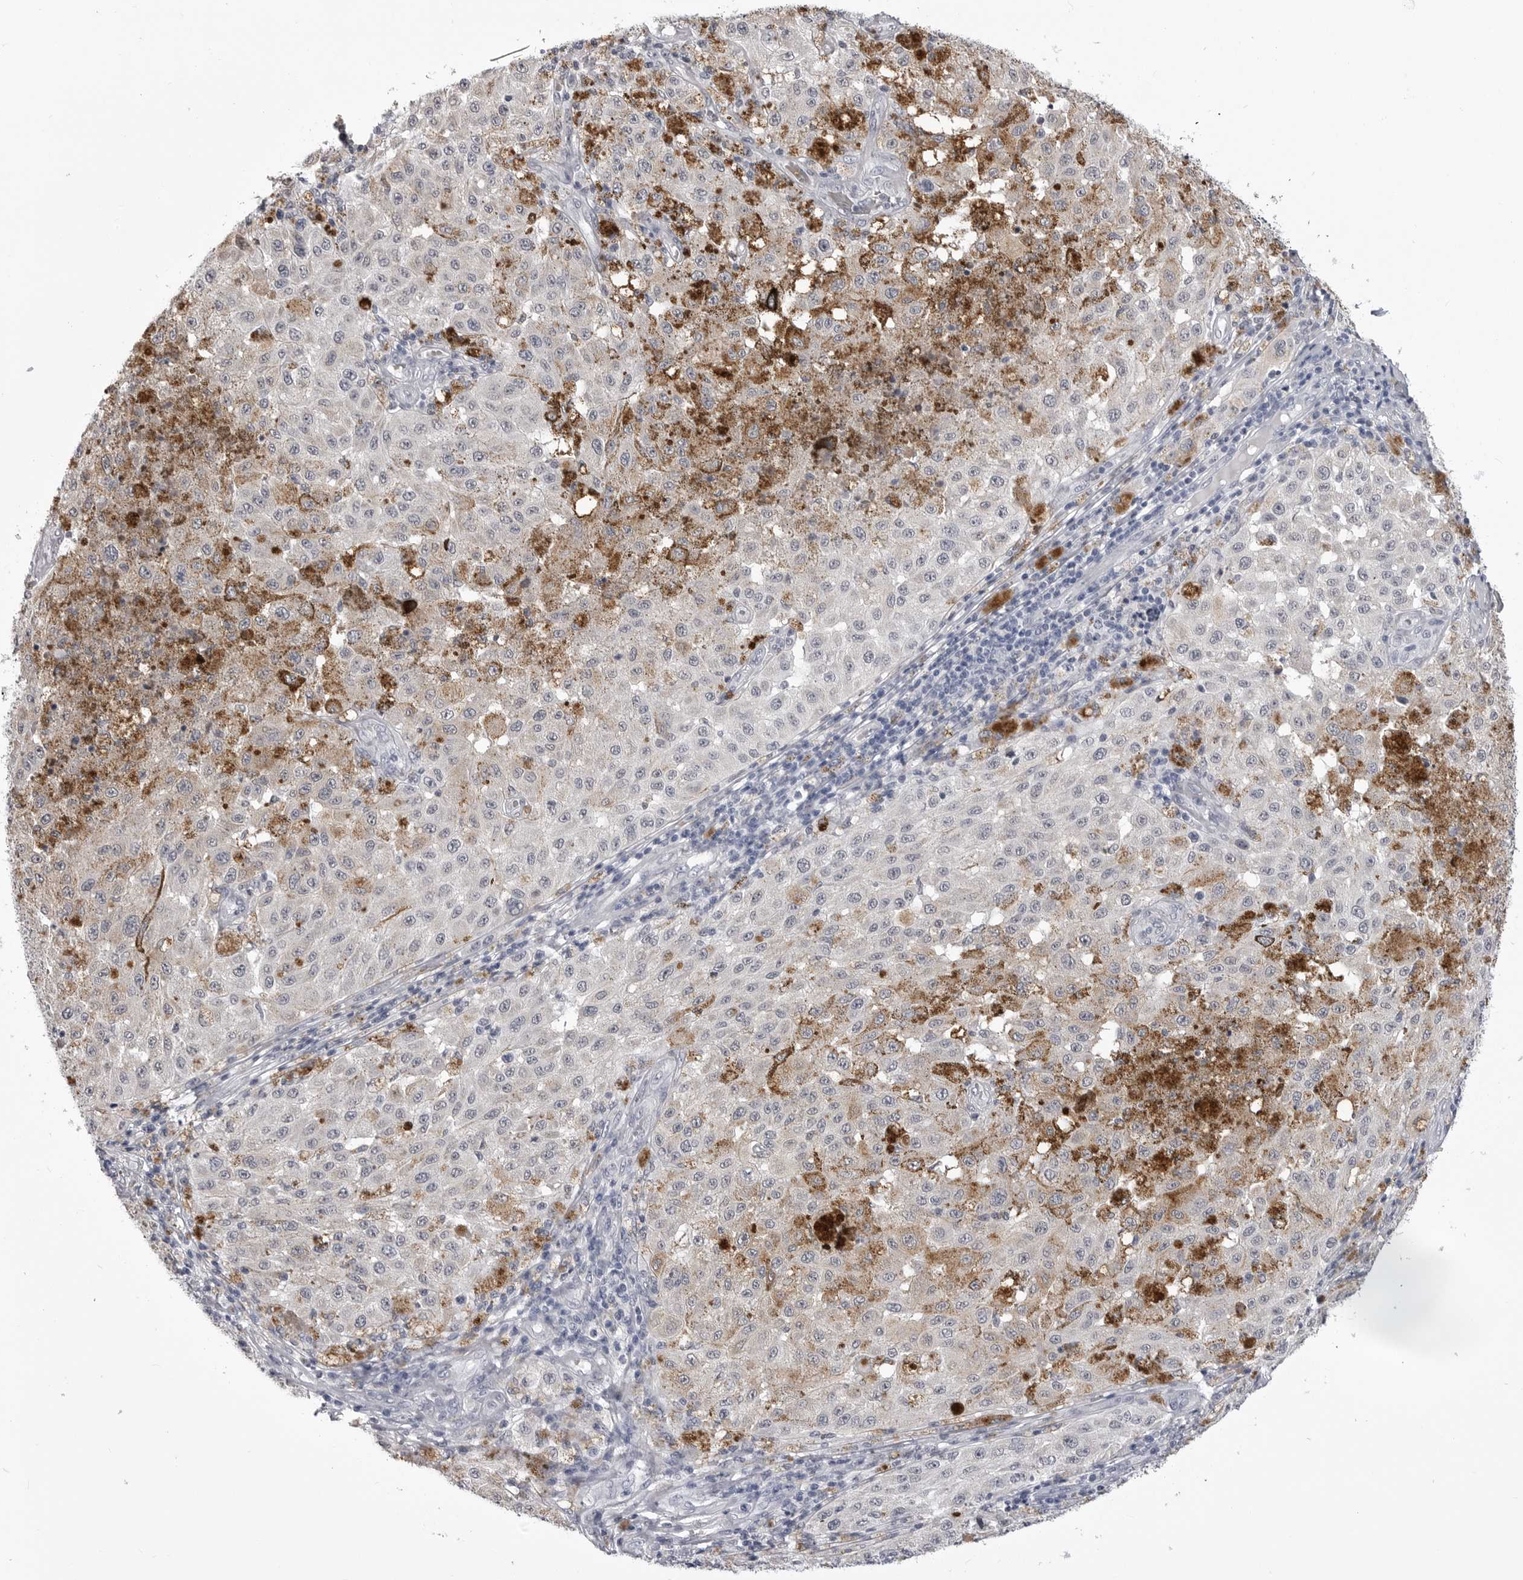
{"staining": {"intensity": "negative", "quantity": "none", "location": "none"}, "tissue": "melanoma", "cell_type": "Tumor cells", "image_type": "cancer", "snomed": [{"axis": "morphology", "description": "Malignant melanoma, NOS"}, {"axis": "topography", "description": "Skin"}], "caption": "The image reveals no significant staining in tumor cells of malignant melanoma.", "gene": "STAP2", "patient": {"sex": "female", "age": 64}}